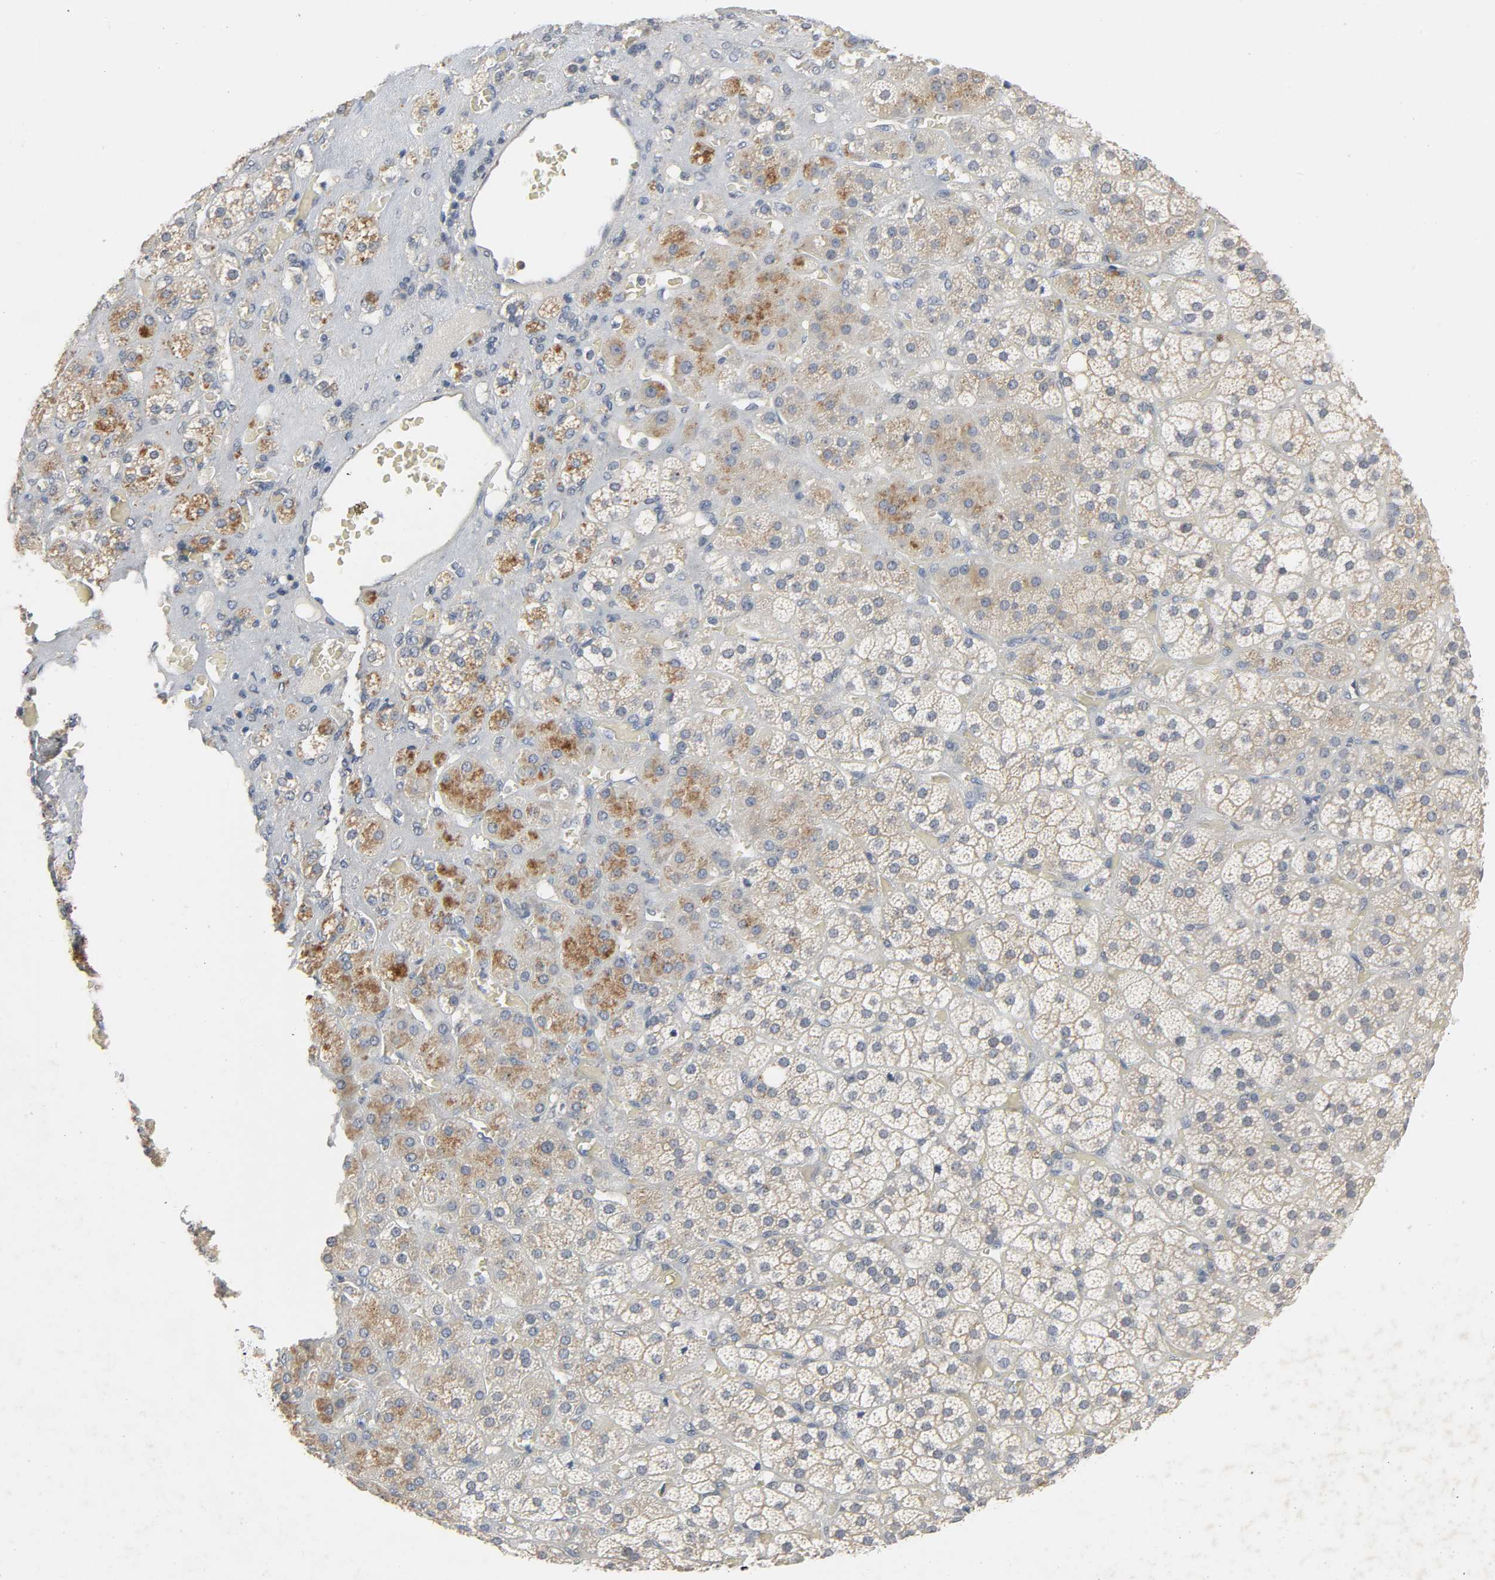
{"staining": {"intensity": "moderate", "quantity": "25%-75%", "location": "cytoplasmic/membranous"}, "tissue": "adrenal gland", "cell_type": "Glandular cells", "image_type": "normal", "snomed": [{"axis": "morphology", "description": "Normal tissue, NOS"}, {"axis": "topography", "description": "Adrenal gland"}], "caption": "A brown stain highlights moderate cytoplasmic/membranous staining of a protein in glandular cells of benign adrenal gland.", "gene": "CD4", "patient": {"sex": "female", "age": 71}}